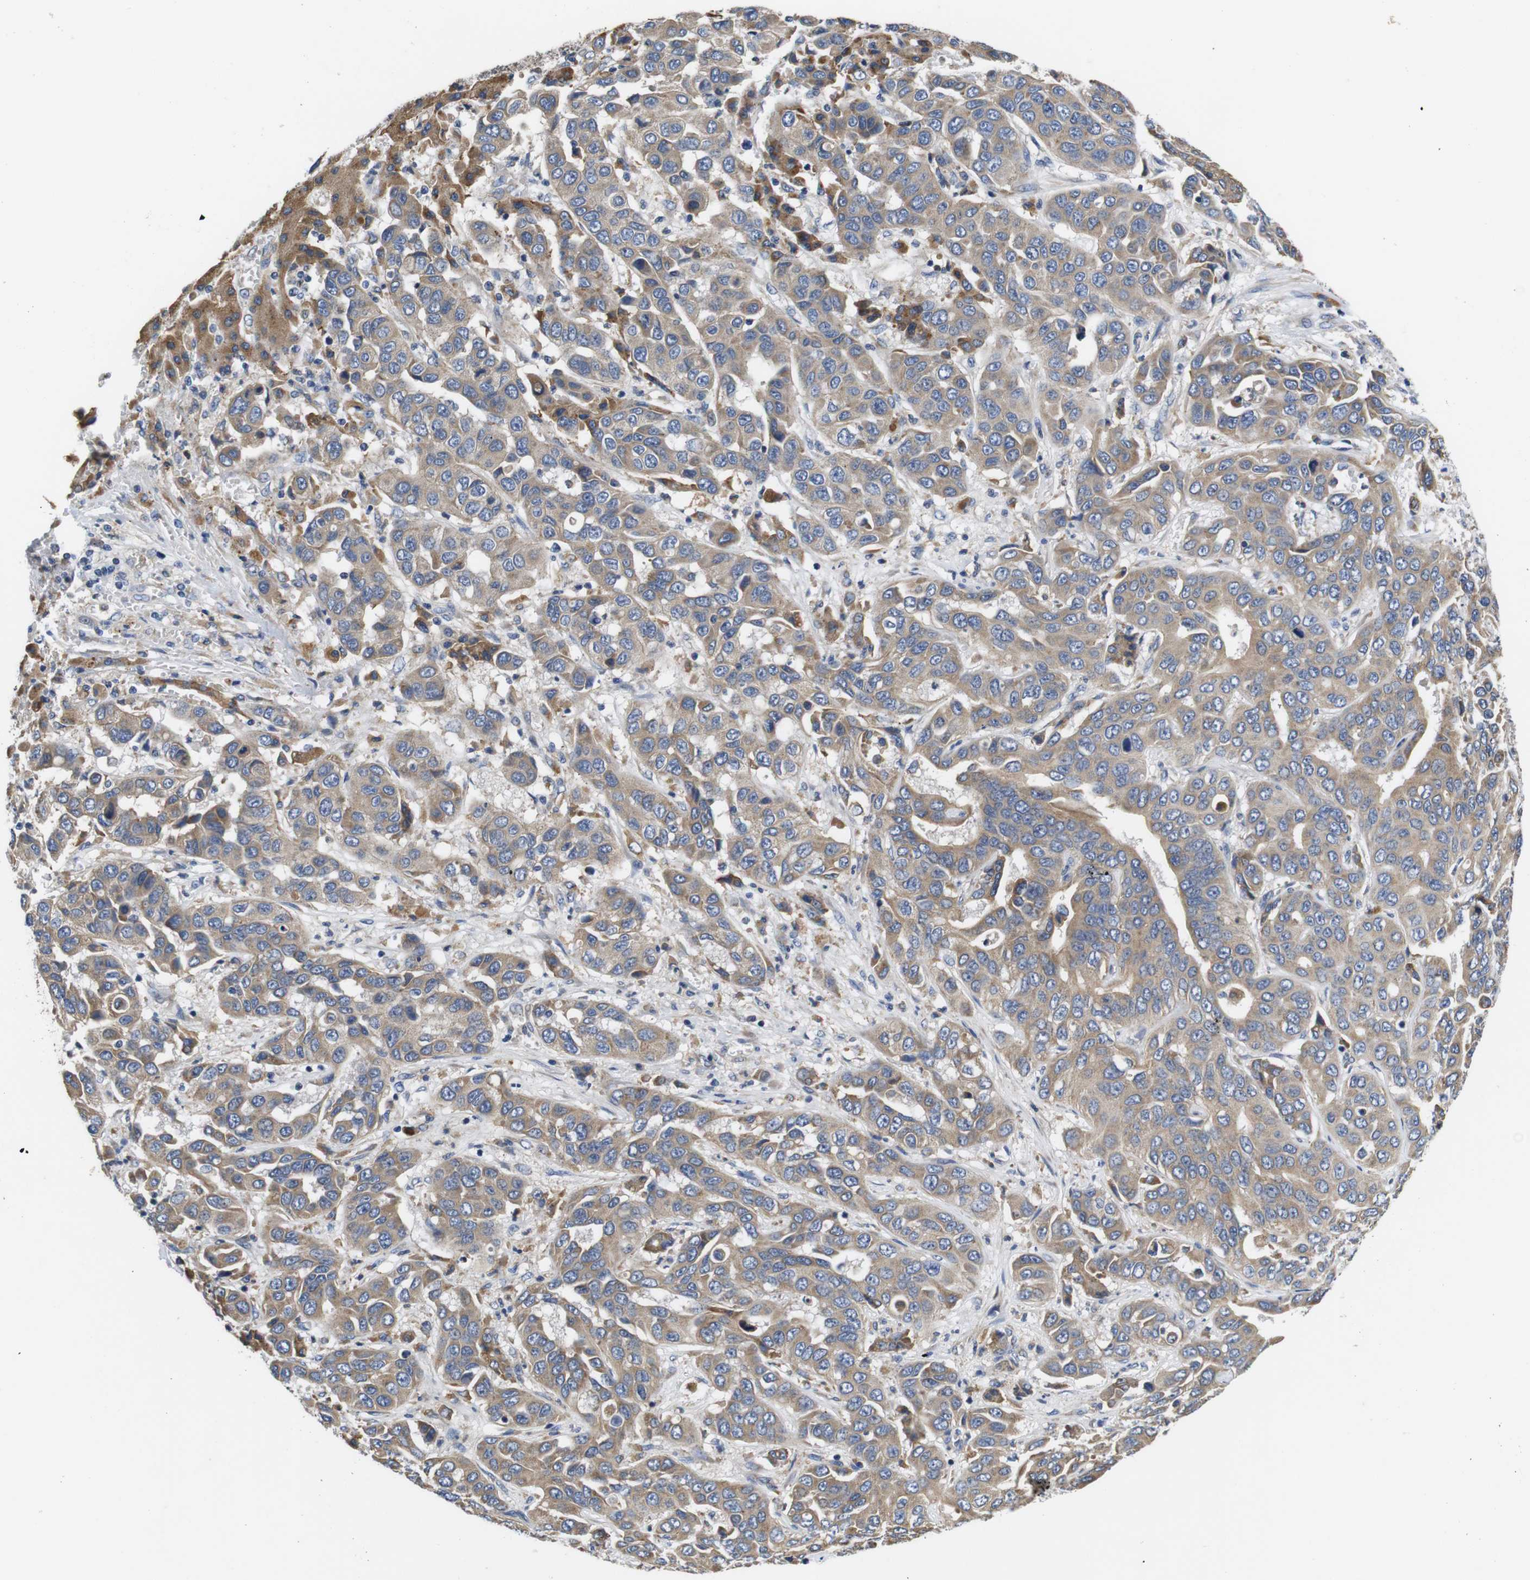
{"staining": {"intensity": "moderate", "quantity": ">75%", "location": "cytoplasmic/membranous"}, "tissue": "liver cancer", "cell_type": "Tumor cells", "image_type": "cancer", "snomed": [{"axis": "morphology", "description": "Cholangiocarcinoma"}, {"axis": "topography", "description": "Liver"}], "caption": "Immunohistochemistry (IHC) photomicrograph of liver cancer (cholangiocarcinoma) stained for a protein (brown), which shows medium levels of moderate cytoplasmic/membranous staining in approximately >75% of tumor cells.", "gene": "MARCHF7", "patient": {"sex": "female", "age": 52}}